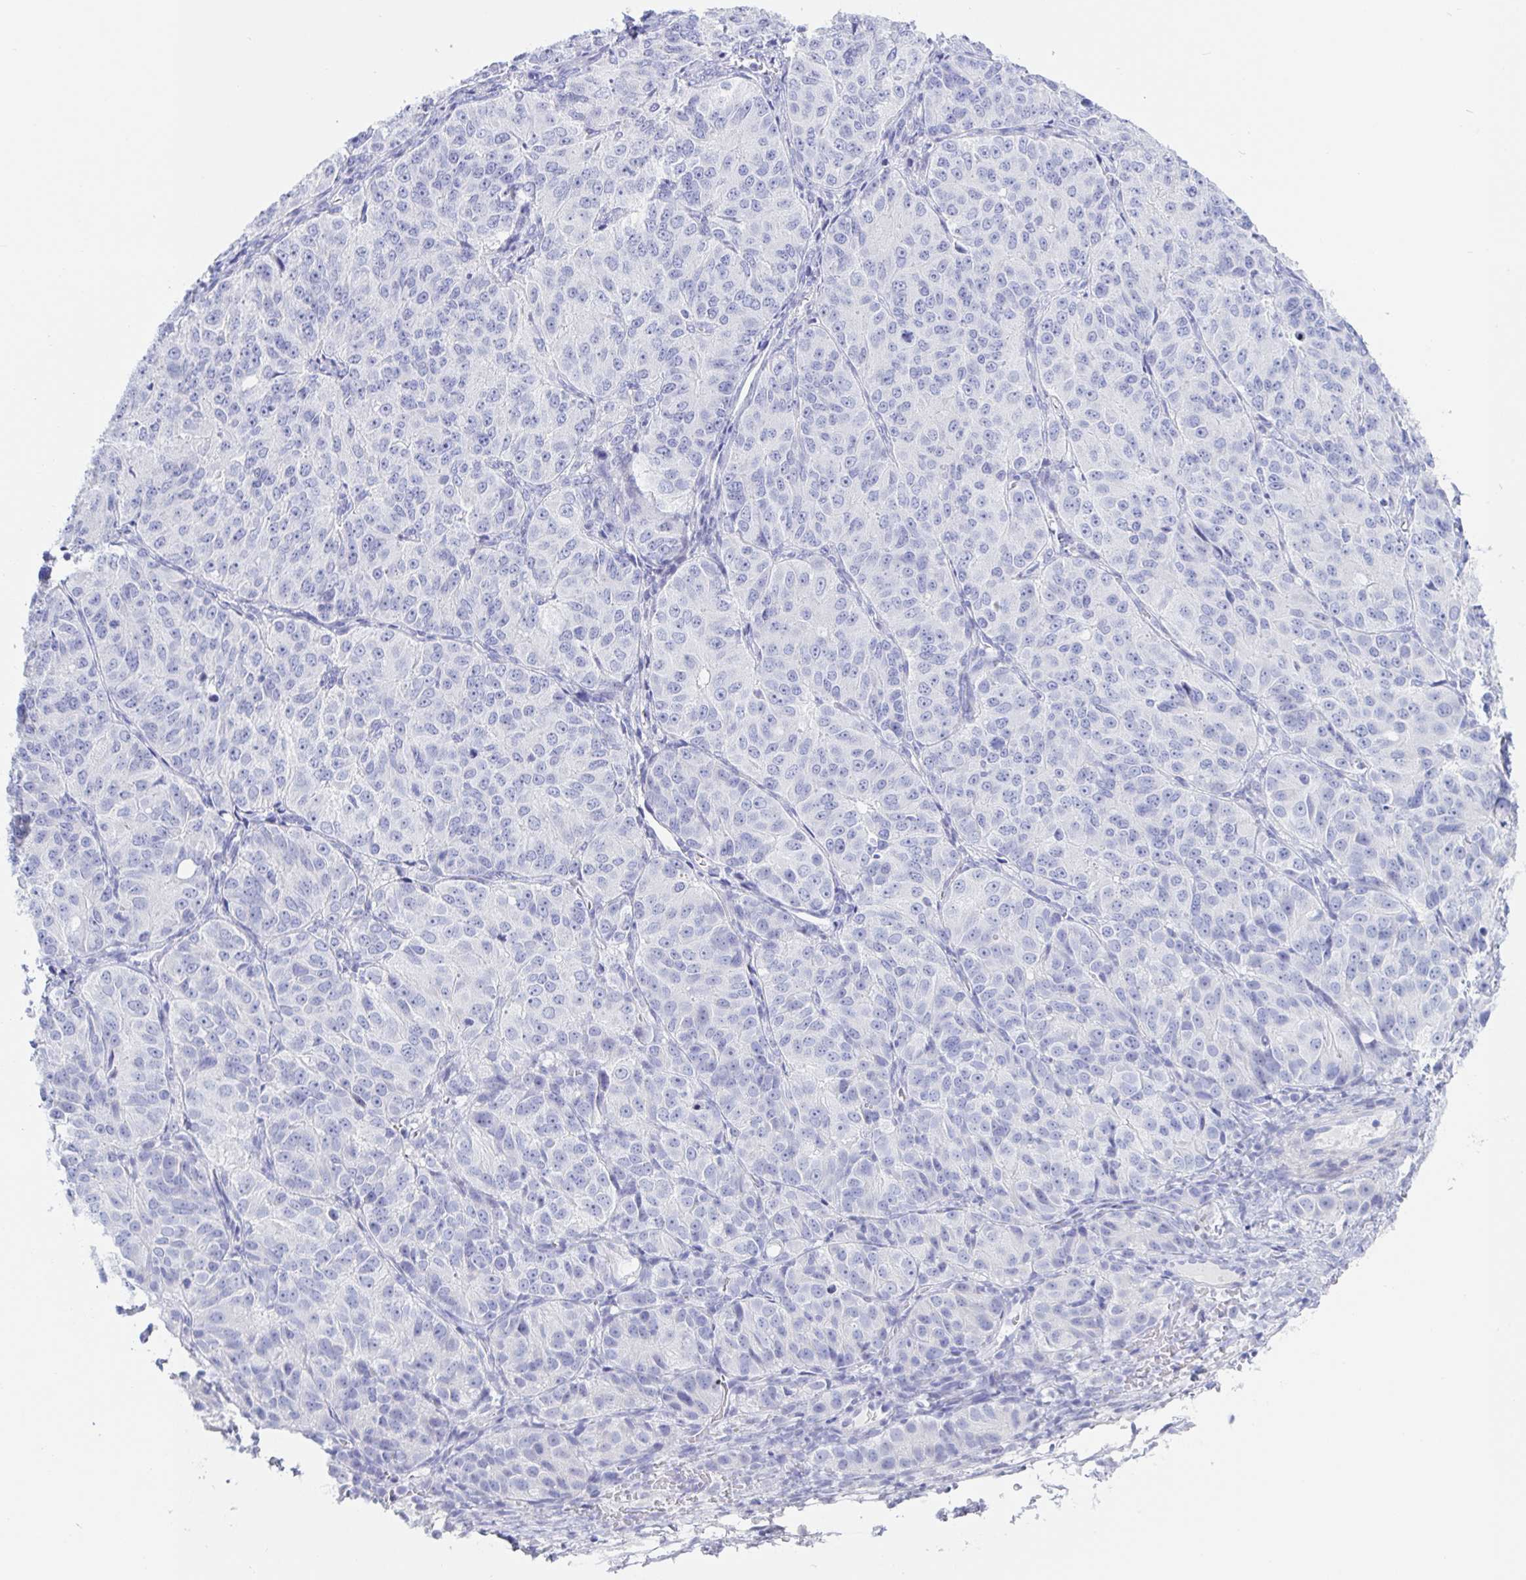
{"staining": {"intensity": "negative", "quantity": "none", "location": "none"}, "tissue": "ovarian cancer", "cell_type": "Tumor cells", "image_type": "cancer", "snomed": [{"axis": "morphology", "description": "Carcinoma, endometroid"}, {"axis": "topography", "description": "Ovary"}], "caption": "The micrograph exhibits no significant positivity in tumor cells of ovarian endometroid carcinoma.", "gene": "KCNH6", "patient": {"sex": "female", "age": 51}}